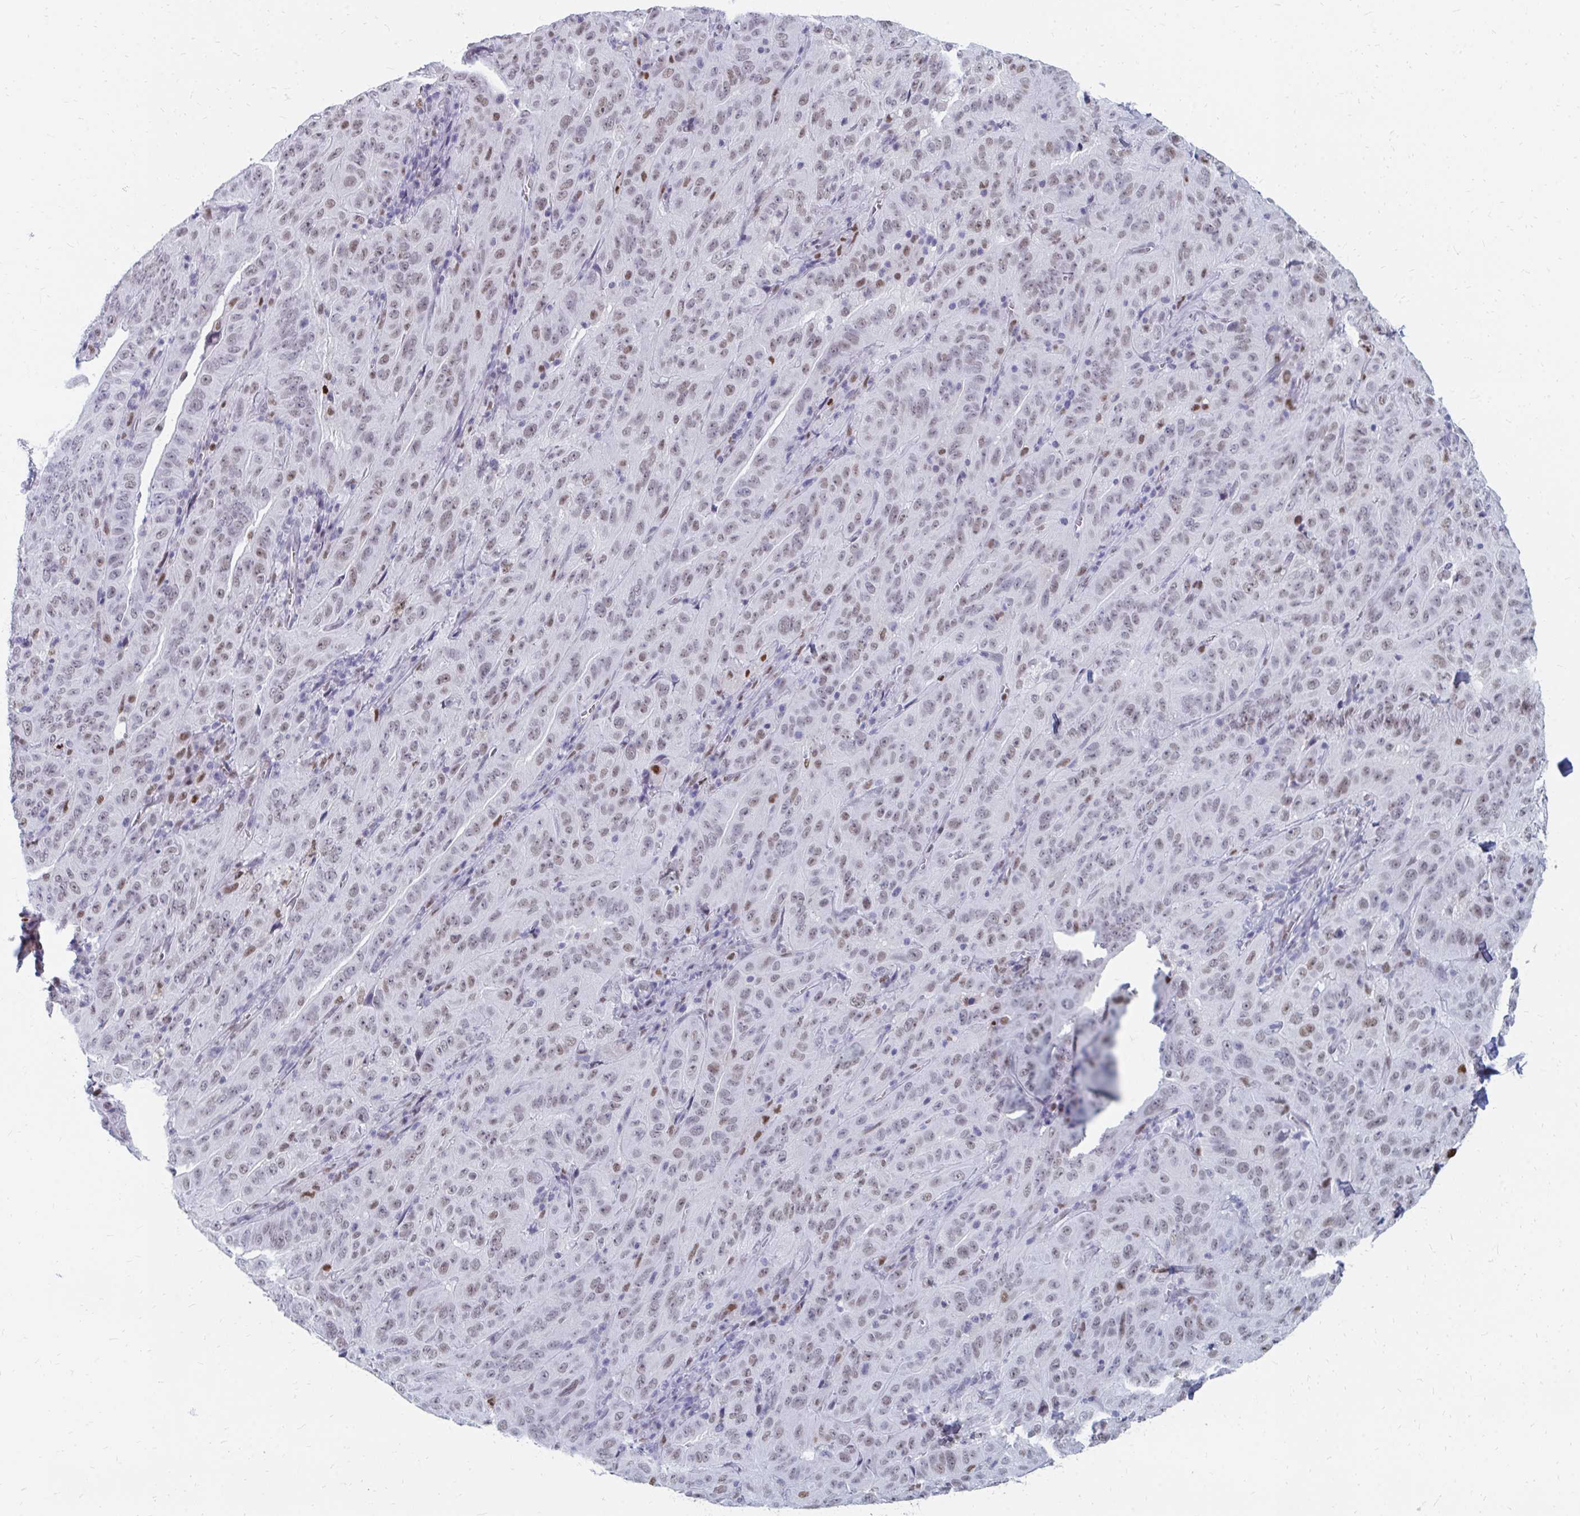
{"staining": {"intensity": "weak", "quantity": ">75%", "location": "nuclear"}, "tissue": "pancreatic cancer", "cell_type": "Tumor cells", "image_type": "cancer", "snomed": [{"axis": "morphology", "description": "Adenocarcinoma, NOS"}, {"axis": "topography", "description": "Pancreas"}], "caption": "This is an image of immunohistochemistry (IHC) staining of pancreatic cancer, which shows weak staining in the nuclear of tumor cells.", "gene": "PLK3", "patient": {"sex": "male", "age": 63}}